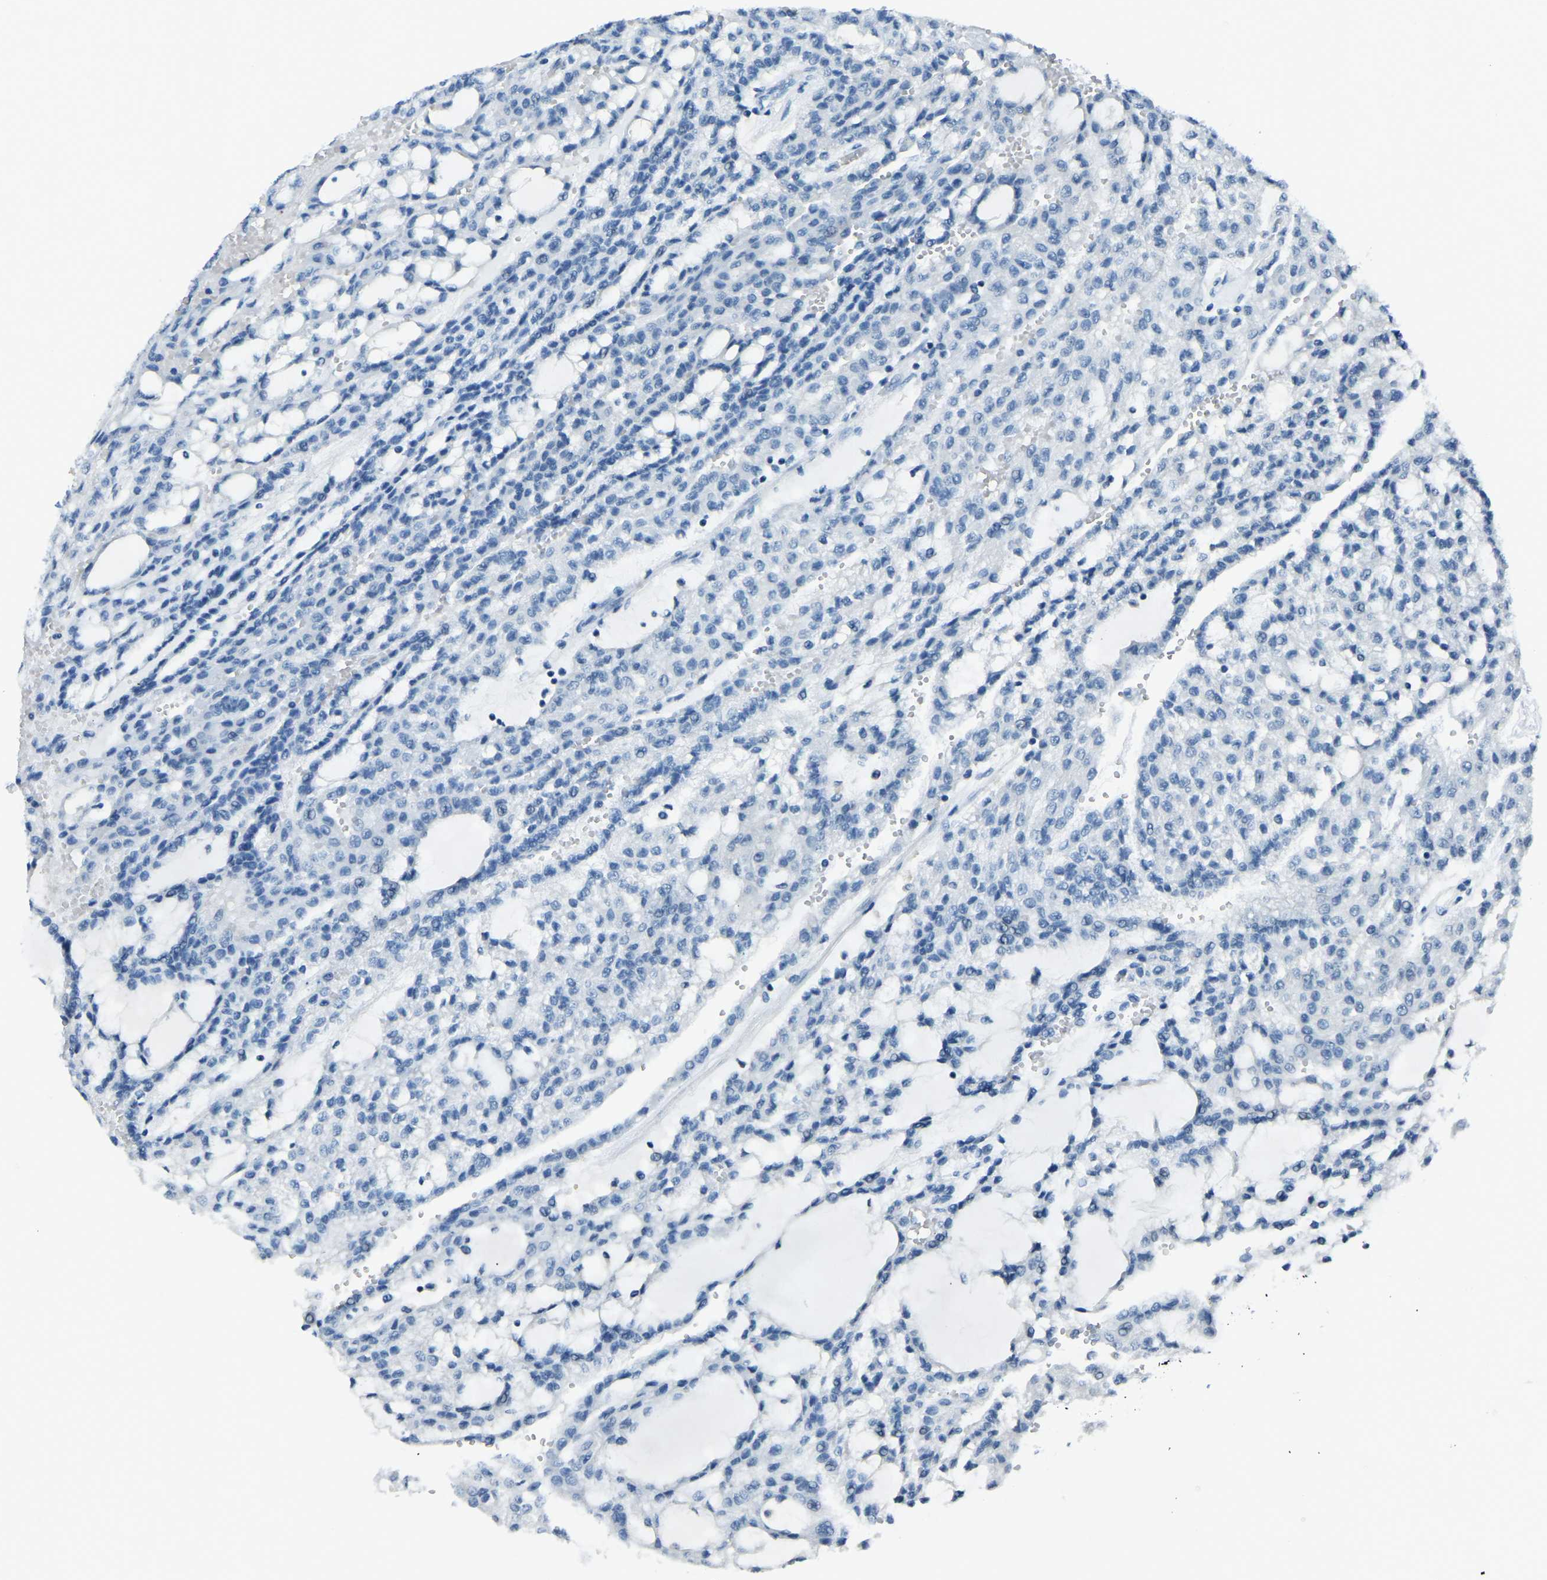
{"staining": {"intensity": "negative", "quantity": "none", "location": "none"}, "tissue": "renal cancer", "cell_type": "Tumor cells", "image_type": "cancer", "snomed": [{"axis": "morphology", "description": "Adenocarcinoma, NOS"}, {"axis": "topography", "description": "Kidney"}], "caption": "Renal adenocarcinoma was stained to show a protein in brown. There is no significant expression in tumor cells. Nuclei are stained in blue.", "gene": "RRP1", "patient": {"sex": "male", "age": 63}}